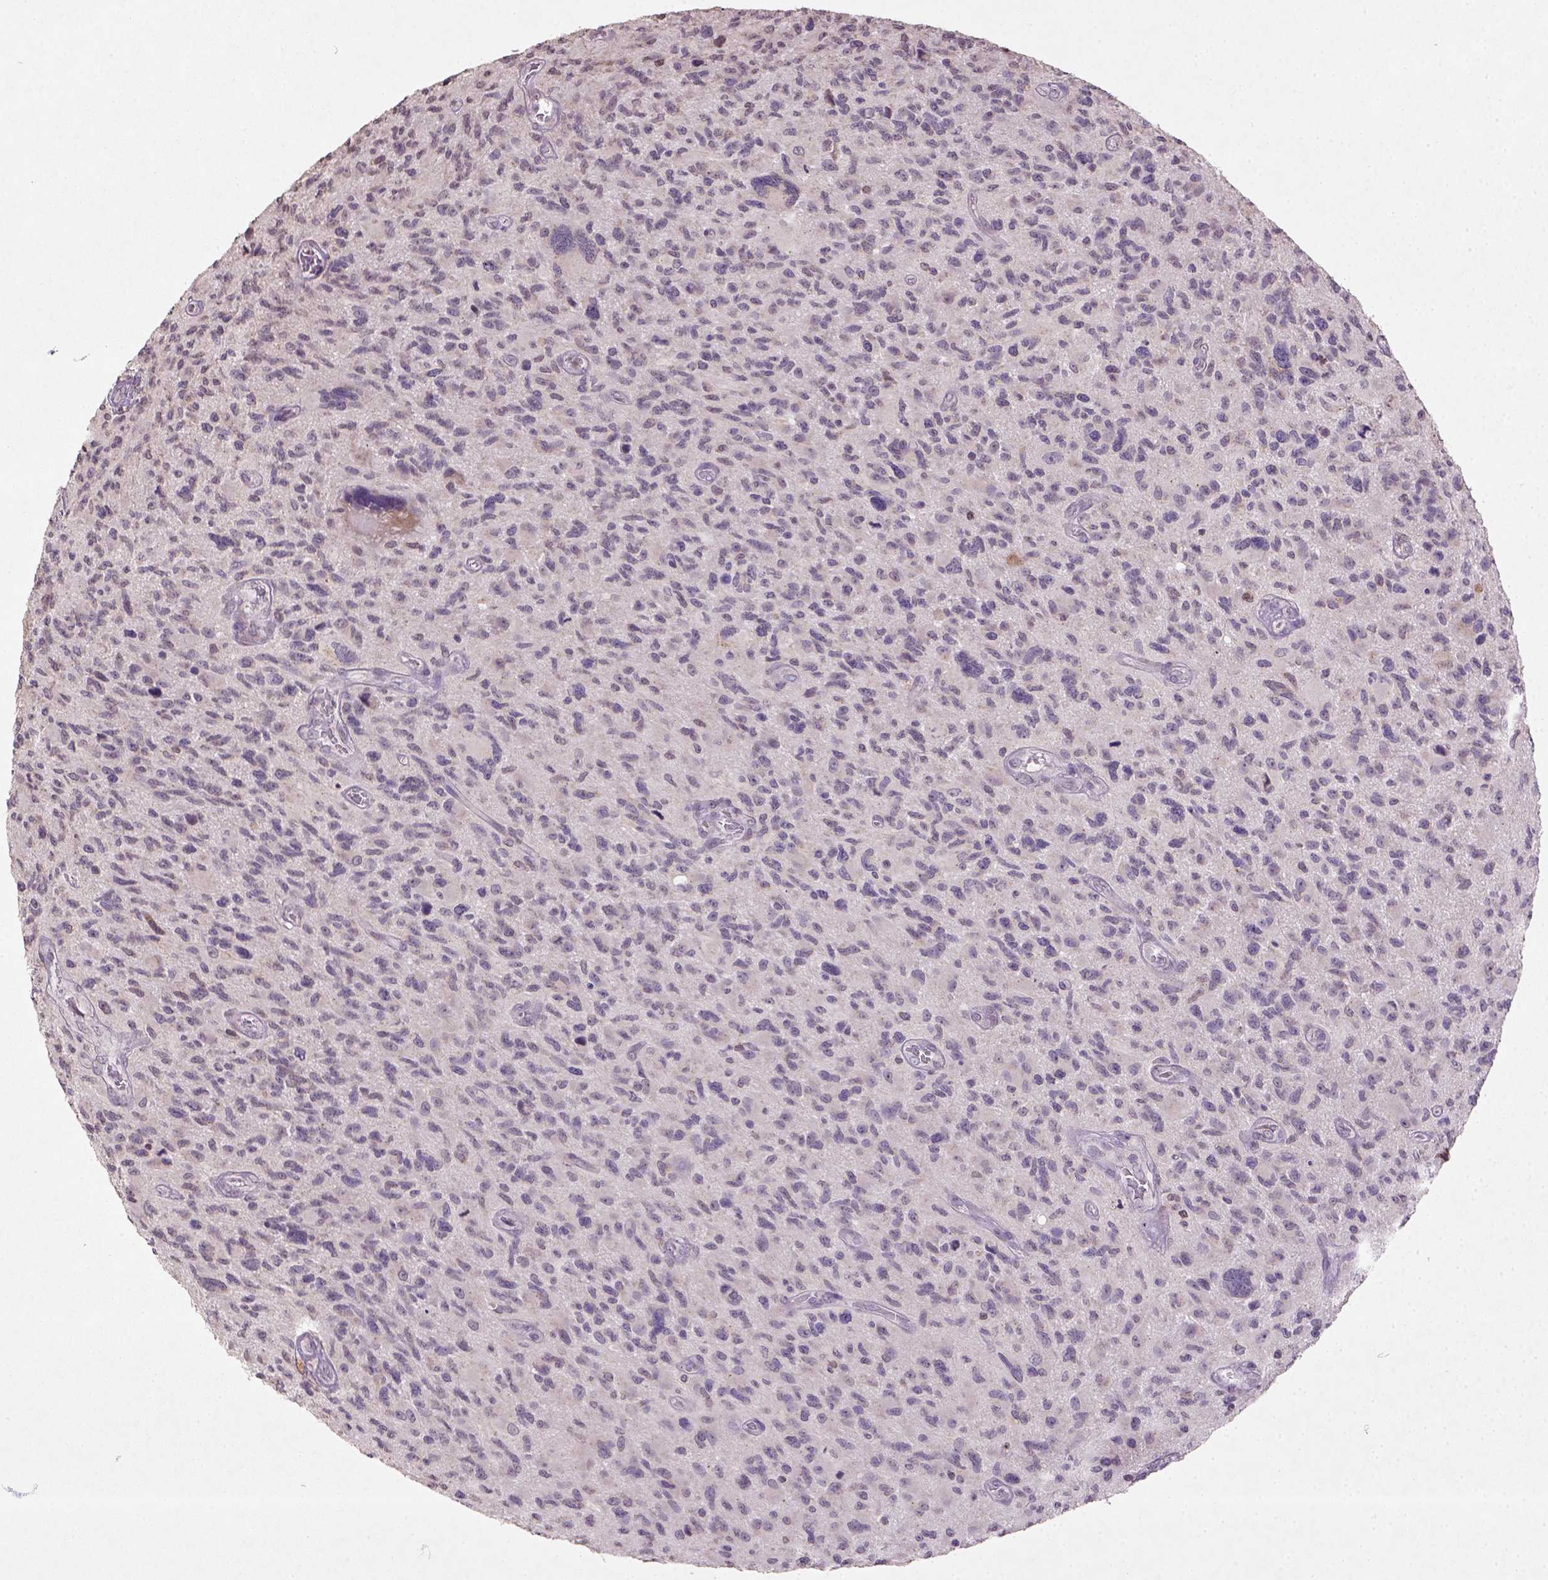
{"staining": {"intensity": "negative", "quantity": "none", "location": "none"}, "tissue": "glioma", "cell_type": "Tumor cells", "image_type": "cancer", "snomed": [{"axis": "morphology", "description": "Glioma, malignant, NOS"}, {"axis": "morphology", "description": "Glioma, malignant, High grade"}, {"axis": "topography", "description": "Brain"}], "caption": "Micrograph shows no significant protein positivity in tumor cells of glioma.", "gene": "NUDT3", "patient": {"sex": "female", "age": 71}}